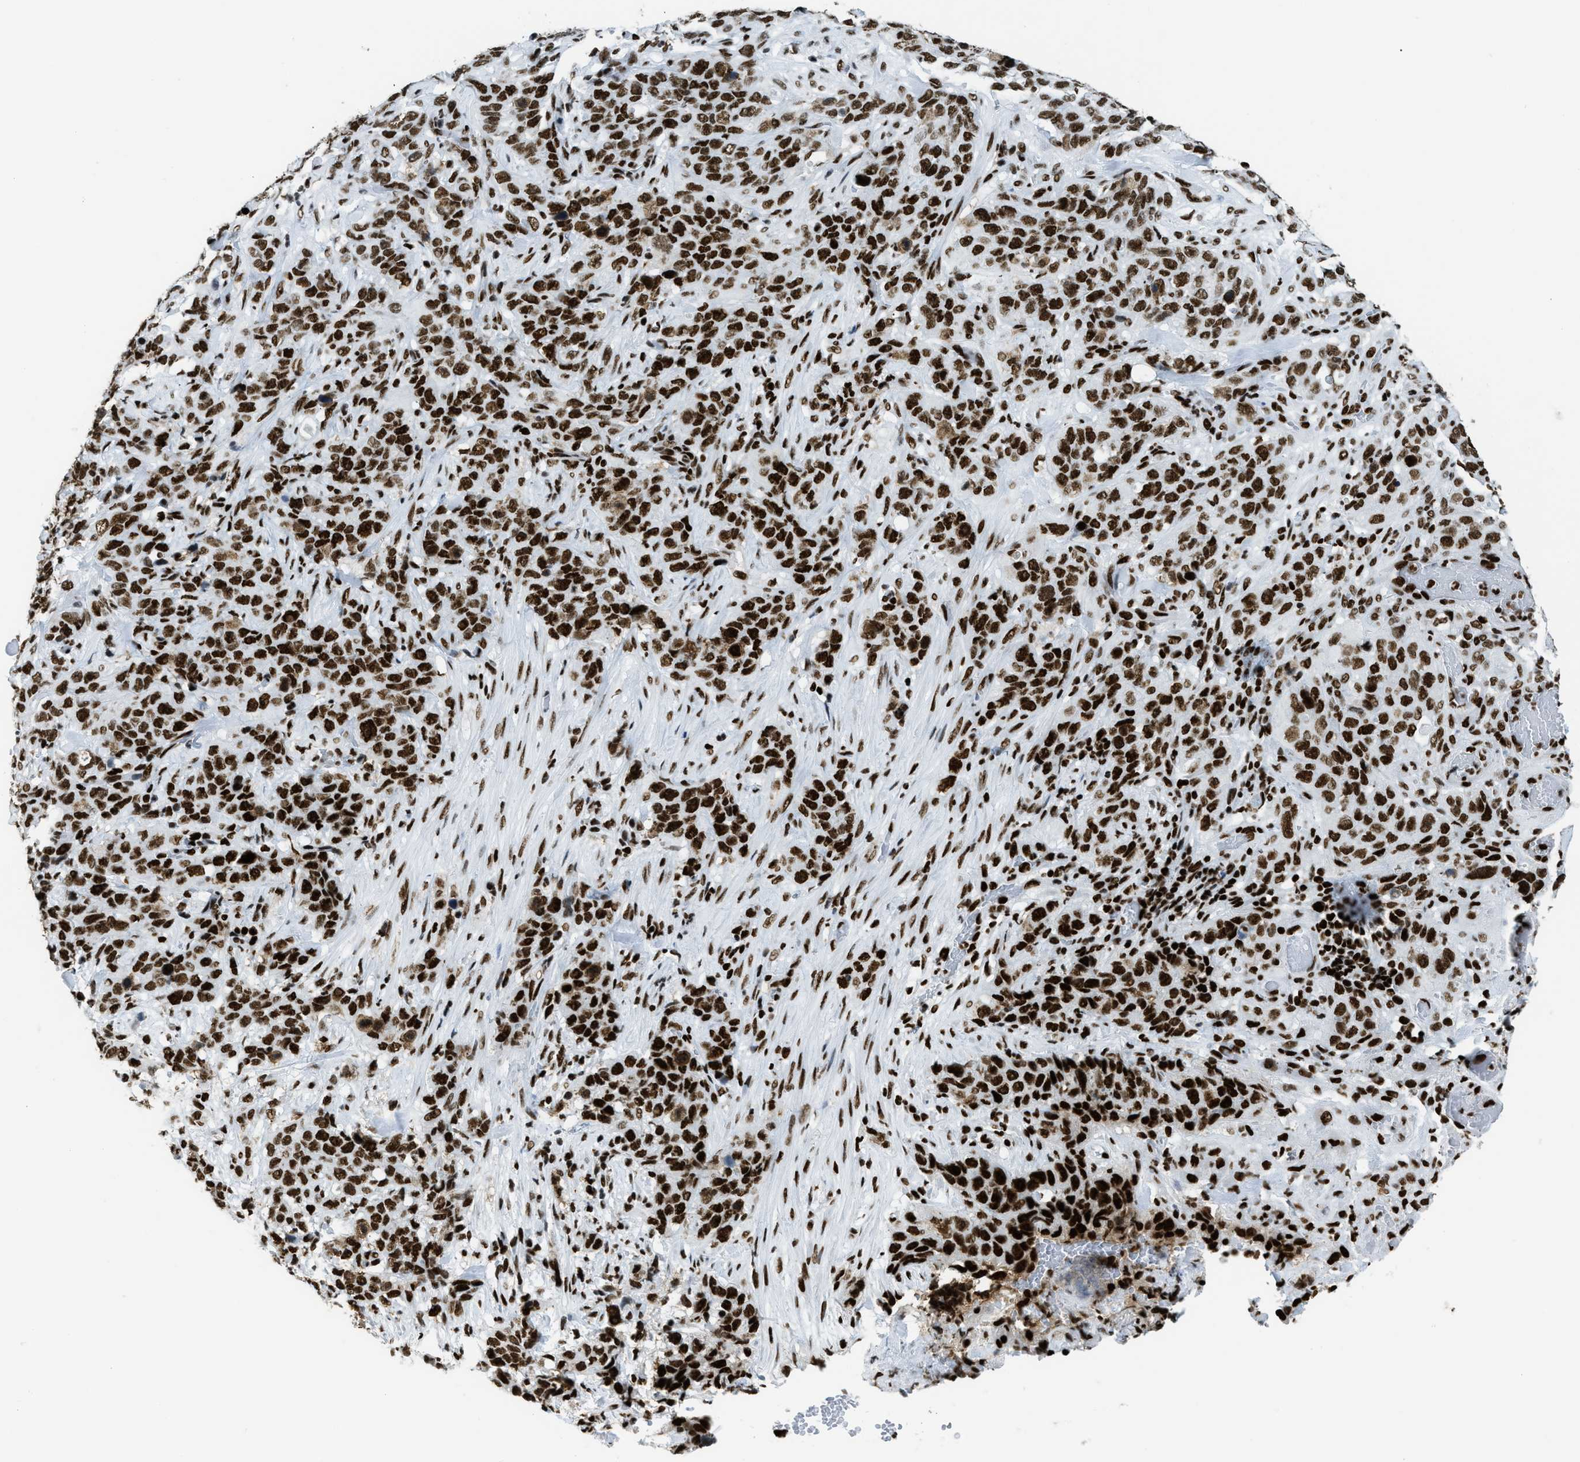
{"staining": {"intensity": "strong", "quantity": ">75%", "location": "nuclear"}, "tissue": "stomach cancer", "cell_type": "Tumor cells", "image_type": "cancer", "snomed": [{"axis": "morphology", "description": "Adenocarcinoma, NOS"}, {"axis": "topography", "description": "Stomach"}], "caption": "Immunohistochemistry (IHC) (DAB (3,3'-diaminobenzidine)) staining of stomach adenocarcinoma shows strong nuclear protein staining in approximately >75% of tumor cells.", "gene": "PIF1", "patient": {"sex": "male", "age": 48}}